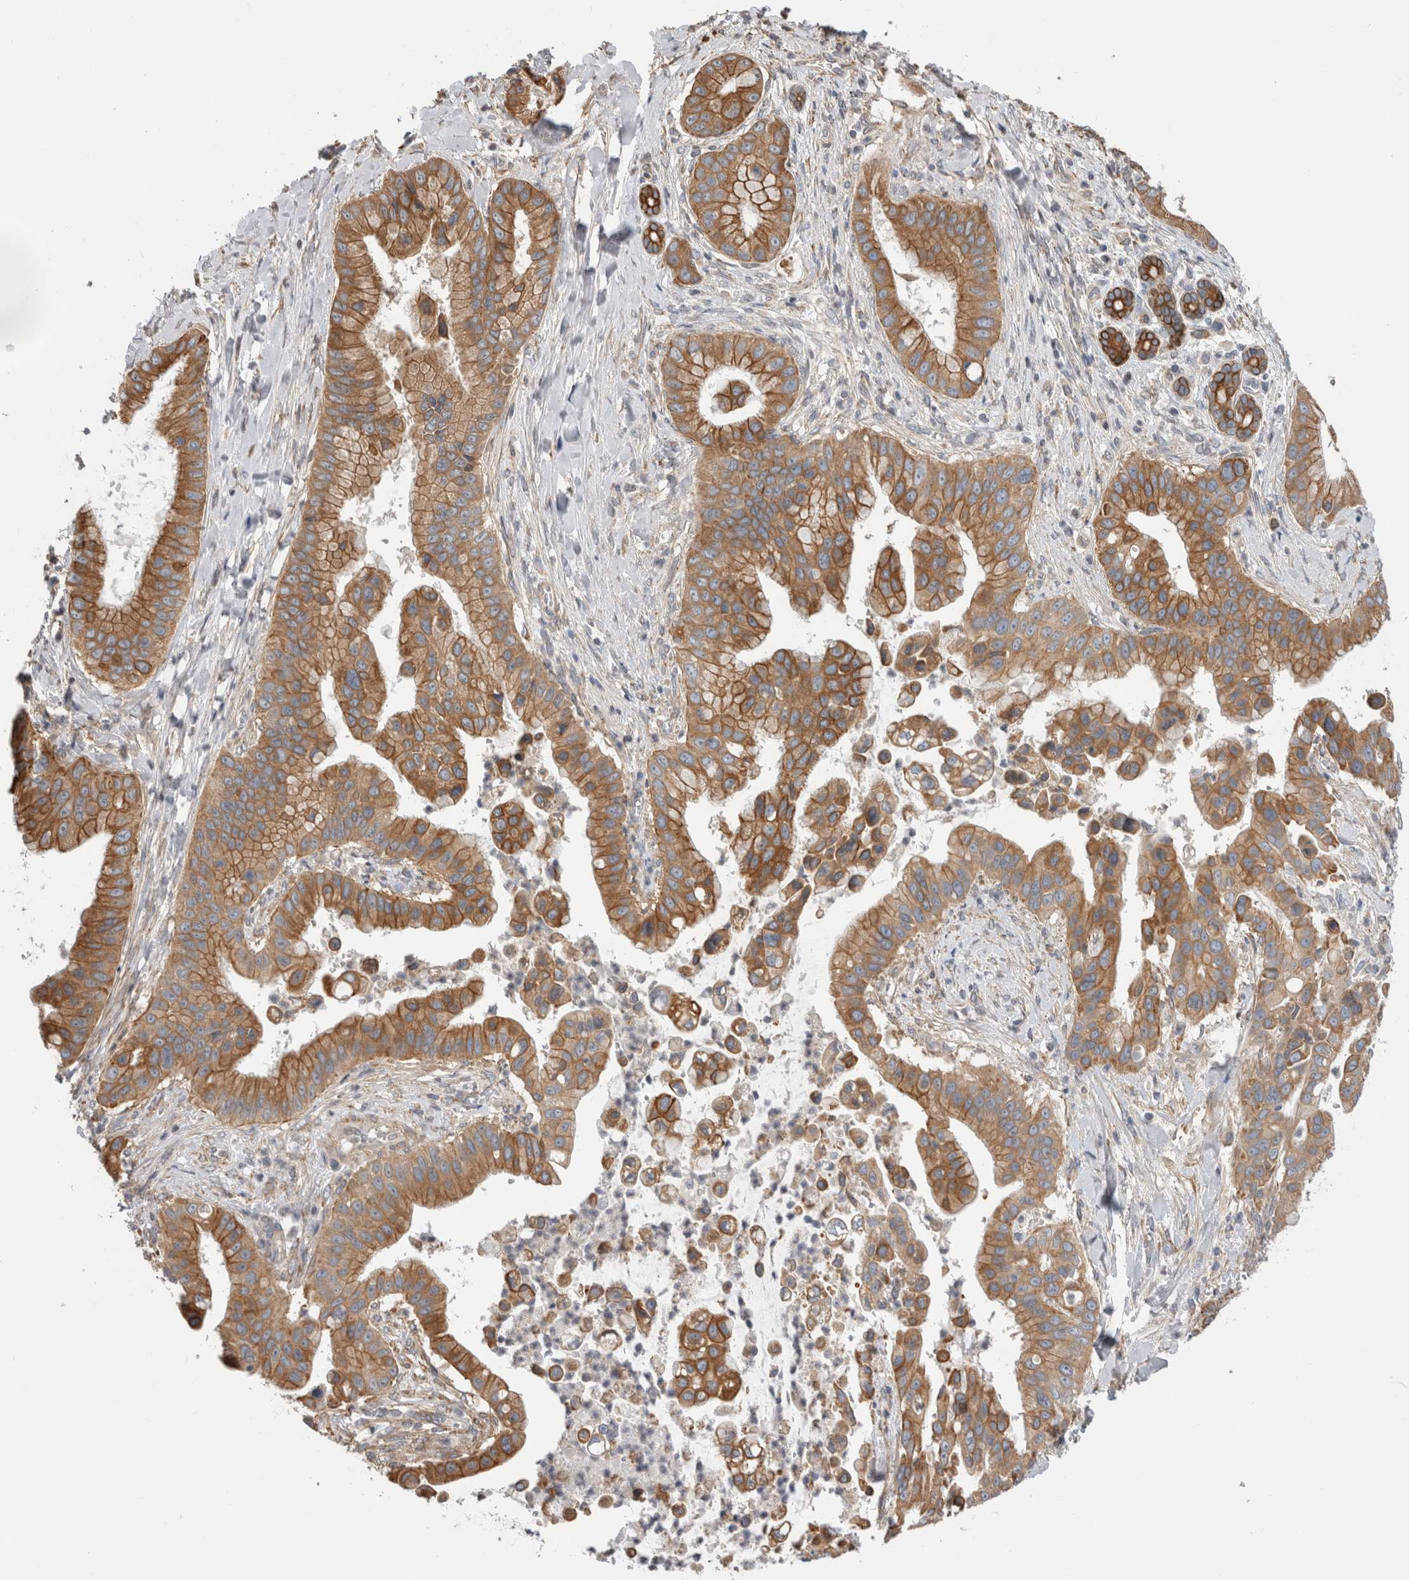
{"staining": {"intensity": "moderate", "quantity": ">75%", "location": "cytoplasmic/membranous"}, "tissue": "liver cancer", "cell_type": "Tumor cells", "image_type": "cancer", "snomed": [{"axis": "morphology", "description": "Cholangiocarcinoma"}, {"axis": "topography", "description": "Liver"}], "caption": "Immunohistochemistry staining of liver cancer, which shows medium levels of moderate cytoplasmic/membranous expression in approximately >75% of tumor cells indicating moderate cytoplasmic/membranous protein staining. The staining was performed using DAB (3,3'-diaminobenzidine) (brown) for protein detection and nuclei were counterstained in hematoxylin (blue).", "gene": "SMAP2", "patient": {"sex": "female", "age": 54}}